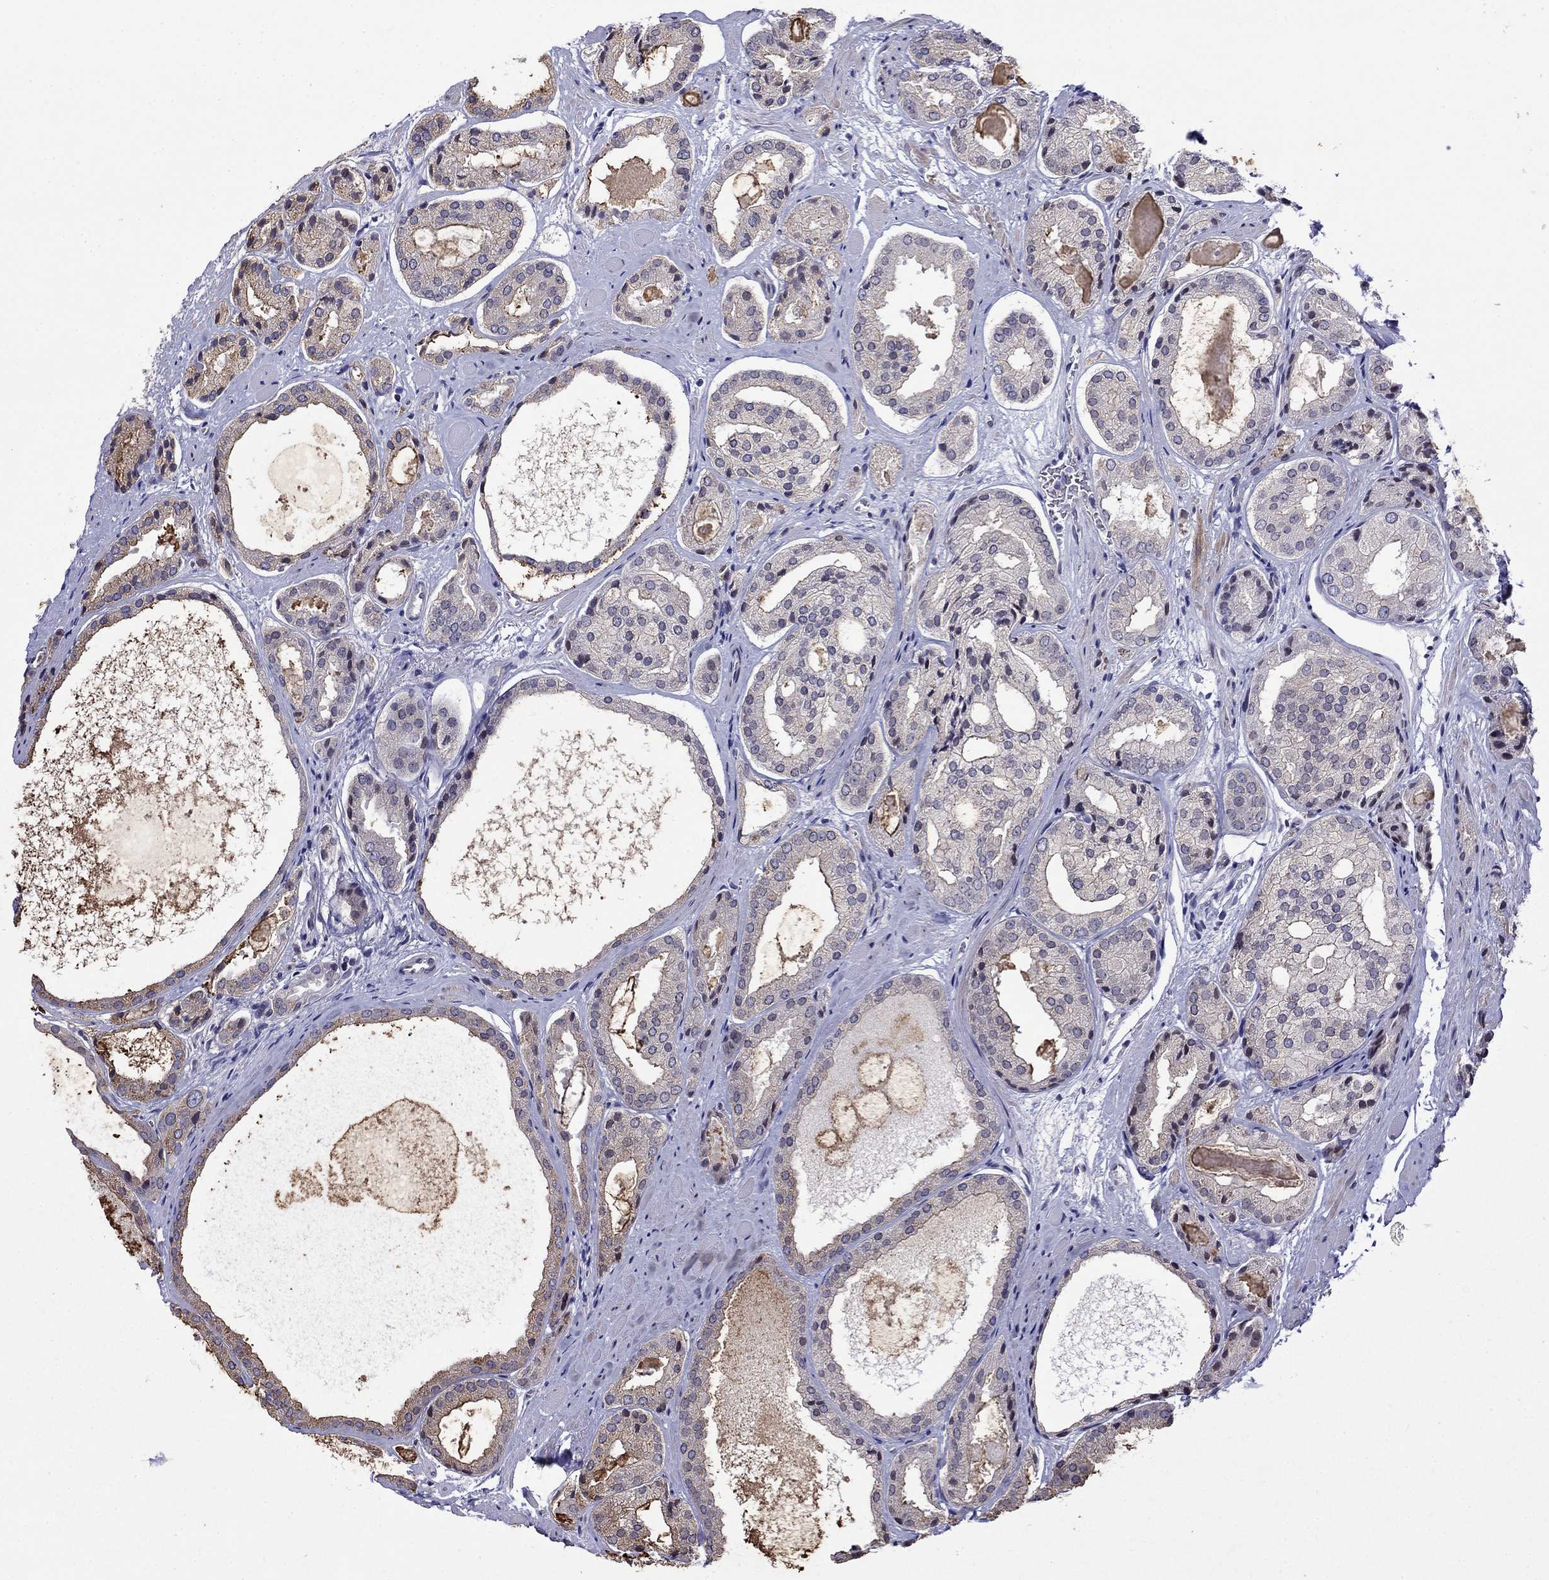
{"staining": {"intensity": "weak", "quantity": "<25%", "location": "cytoplasmic/membranous"}, "tissue": "prostate cancer", "cell_type": "Tumor cells", "image_type": "cancer", "snomed": [{"axis": "morphology", "description": "Adenocarcinoma, Low grade"}, {"axis": "topography", "description": "Prostate"}], "caption": "There is no significant staining in tumor cells of prostate cancer.", "gene": "PRR18", "patient": {"sex": "male", "age": 69}}